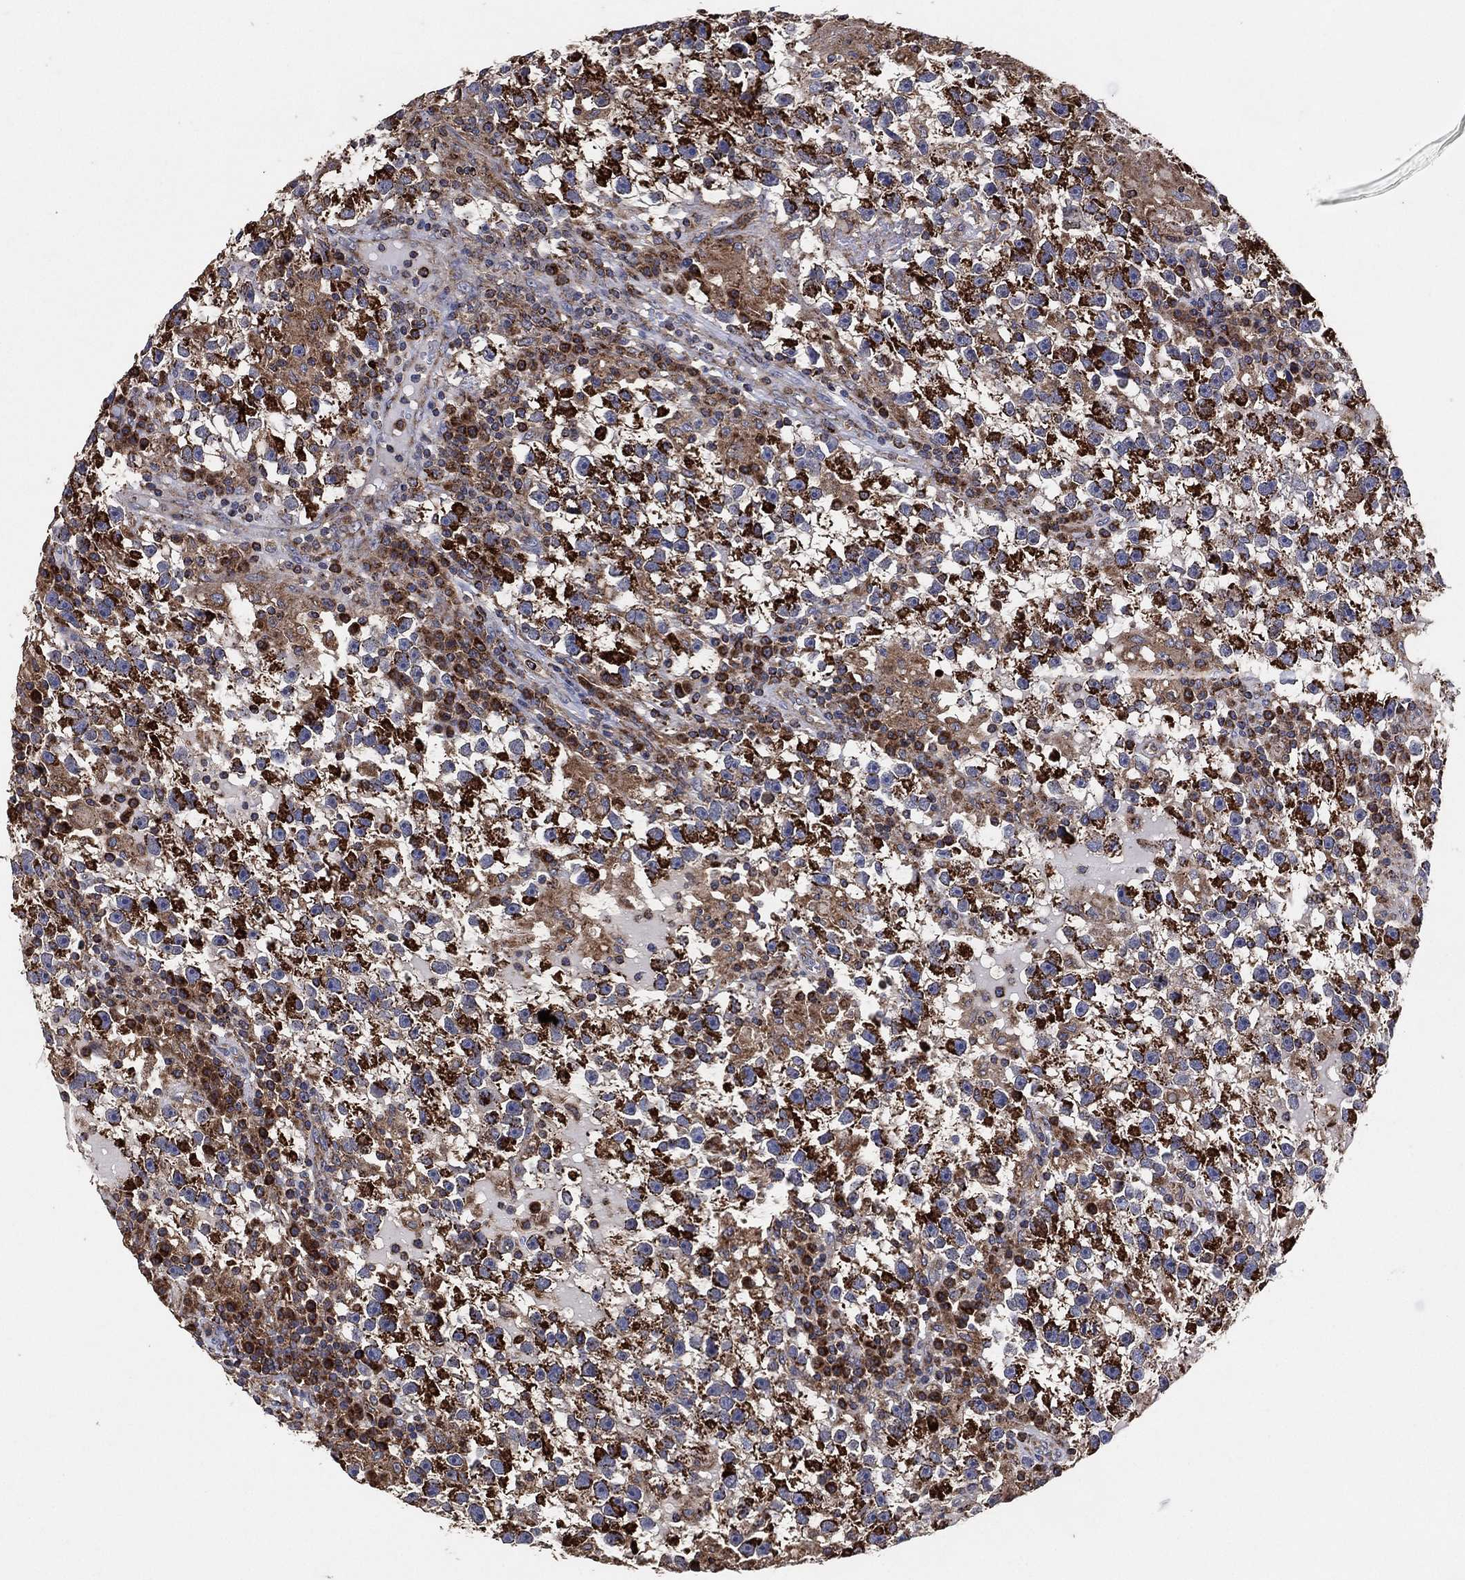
{"staining": {"intensity": "strong", "quantity": "25%-75%", "location": "cytoplasmic/membranous"}, "tissue": "testis cancer", "cell_type": "Tumor cells", "image_type": "cancer", "snomed": [{"axis": "morphology", "description": "Seminoma, NOS"}, {"axis": "topography", "description": "Testis"}], "caption": "Immunohistochemistry (IHC) (DAB (3,3'-diaminobenzidine)) staining of human testis seminoma reveals strong cytoplasmic/membranous protein positivity in approximately 25%-75% of tumor cells.", "gene": "LIMD1", "patient": {"sex": "male", "age": 47}}